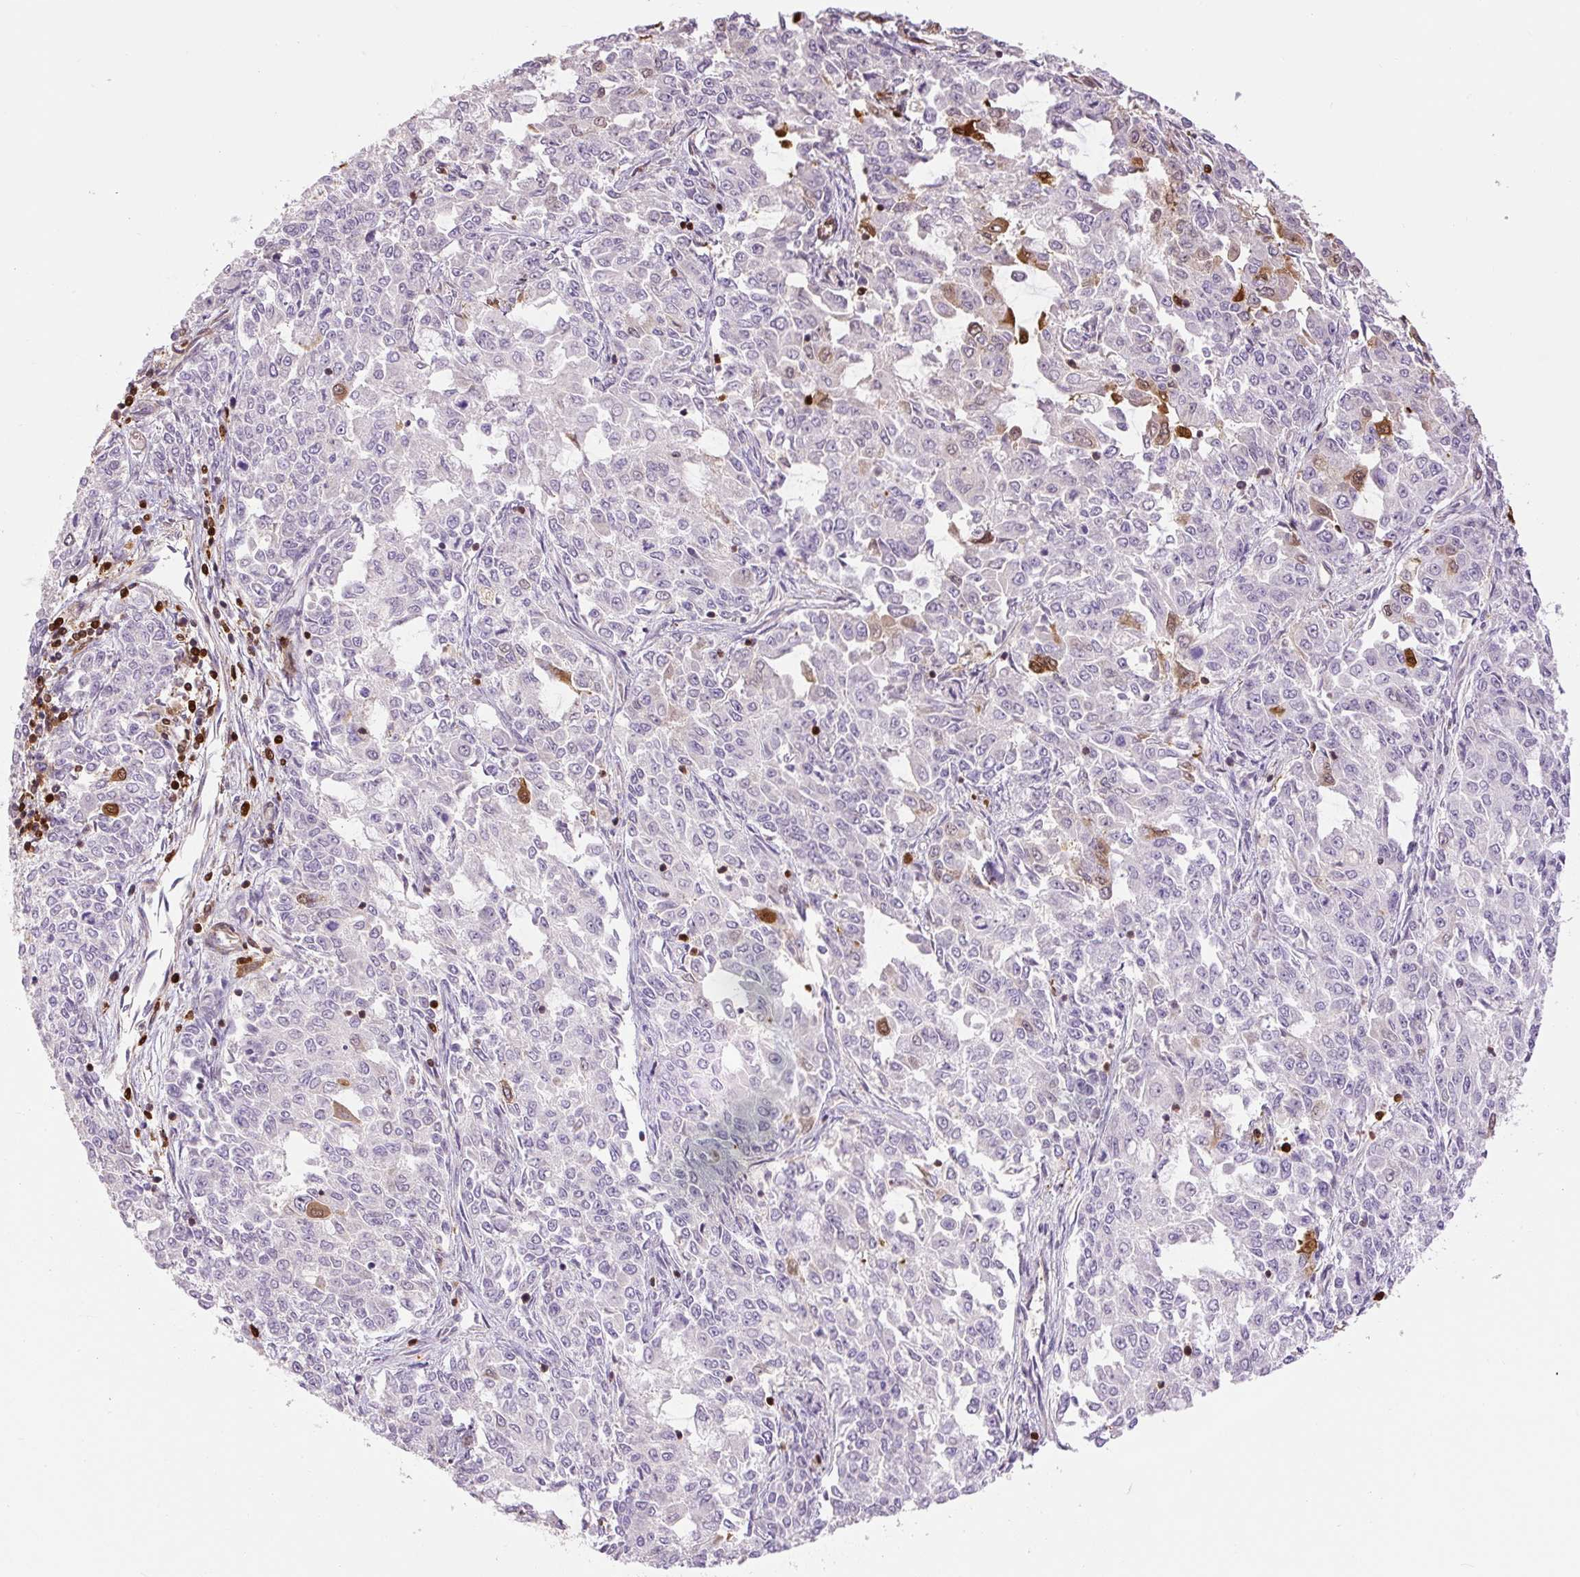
{"staining": {"intensity": "negative", "quantity": "none", "location": "none"}, "tissue": "endometrial cancer", "cell_type": "Tumor cells", "image_type": "cancer", "snomed": [{"axis": "morphology", "description": "Adenocarcinoma, NOS"}, {"axis": "topography", "description": "Endometrium"}], "caption": "This is an IHC micrograph of human endometrial adenocarcinoma. There is no expression in tumor cells.", "gene": "S100A4", "patient": {"sex": "female", "age": 50}}